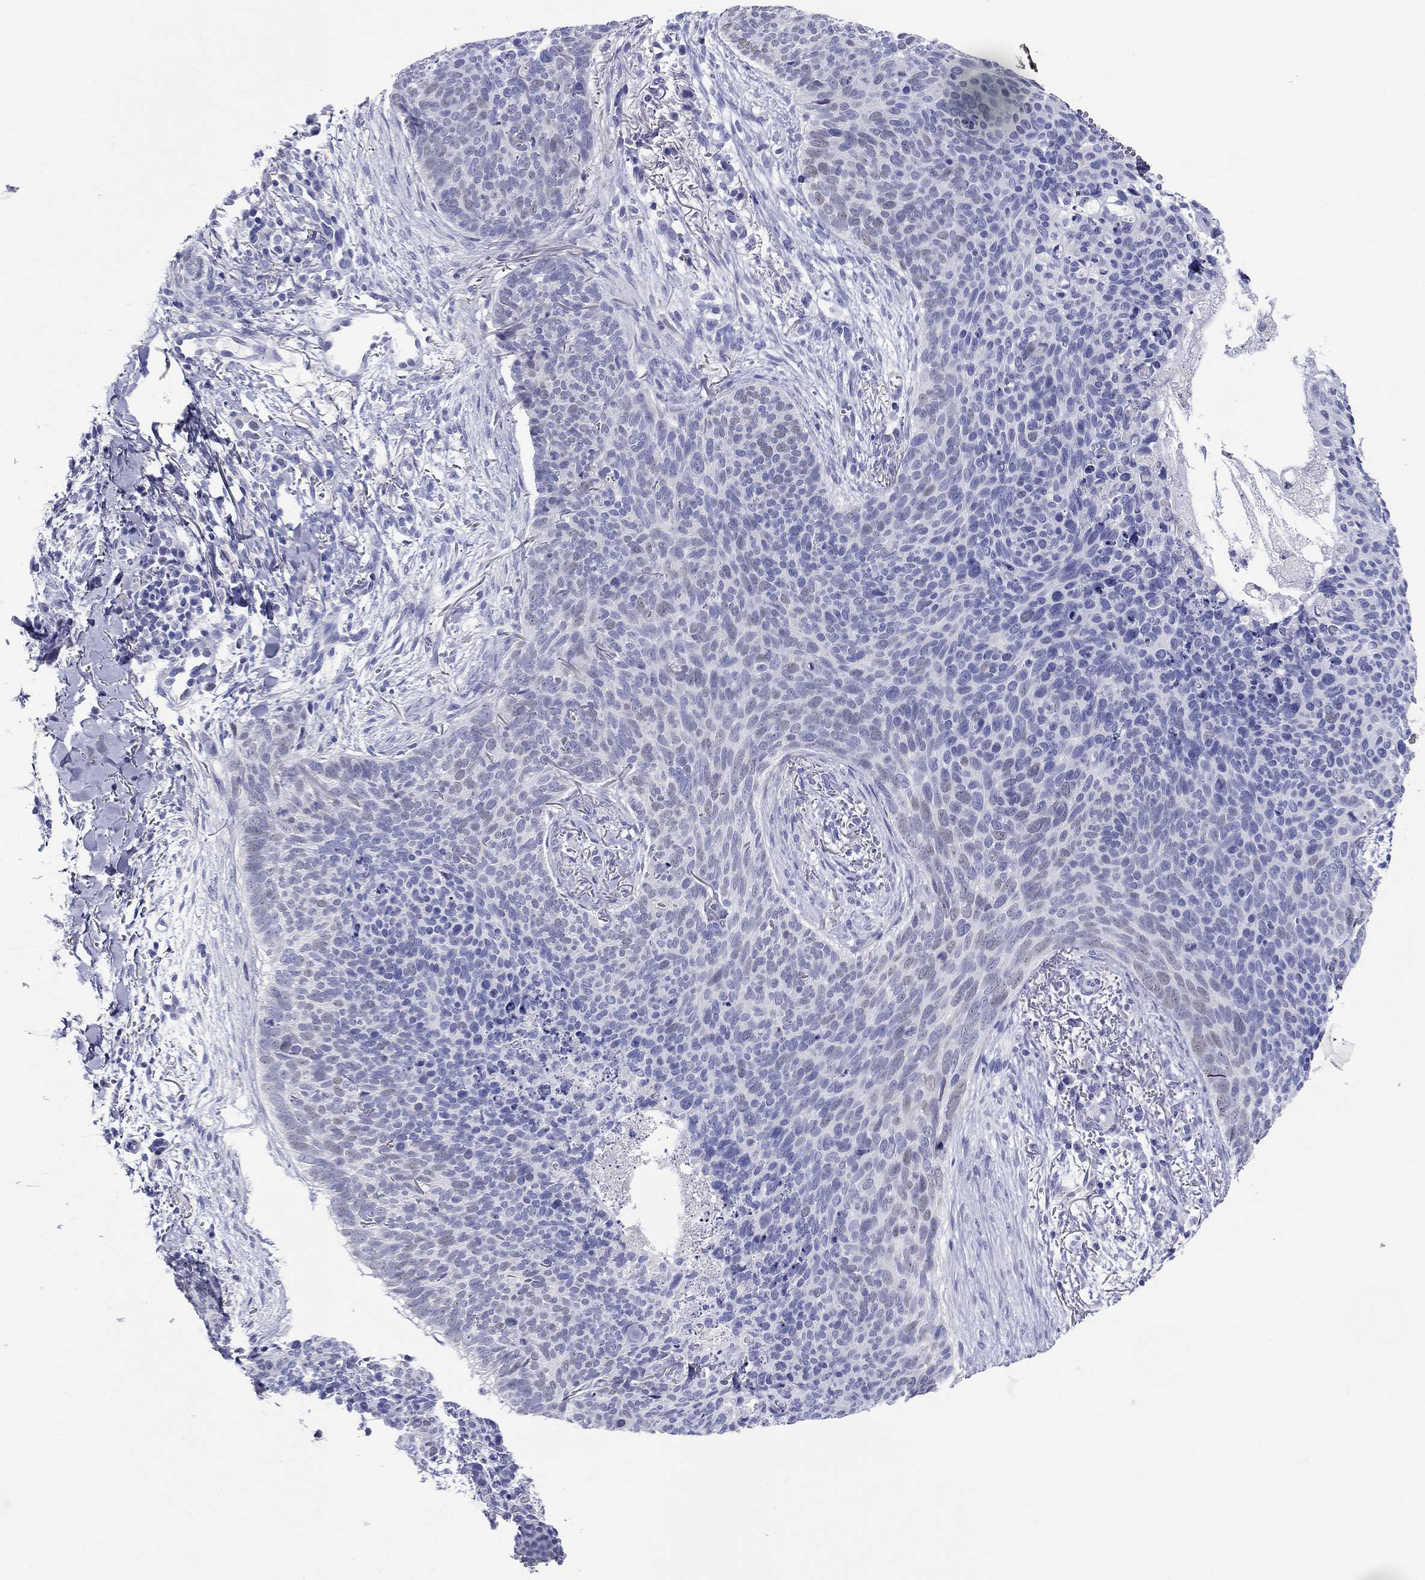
{"staining": {"intensity": "negative", "quantity": "none", "location": "none"}, "tissue": "skin cancer", "cell_type": "Tumor cells", "image_type": "cancer", "snomed": [{"axis": "morphology", "description": "Basal cell carcinoma"}, {"axis": "topography", "description": "Skin"}], "caption": "This is a micrograph of immunohistochemistry staining of skin basal cell carcinoma, which shows no positivity in tumor cells.", "gene": "LAMP5", "patient": {"sex": "male", "age": 64}}